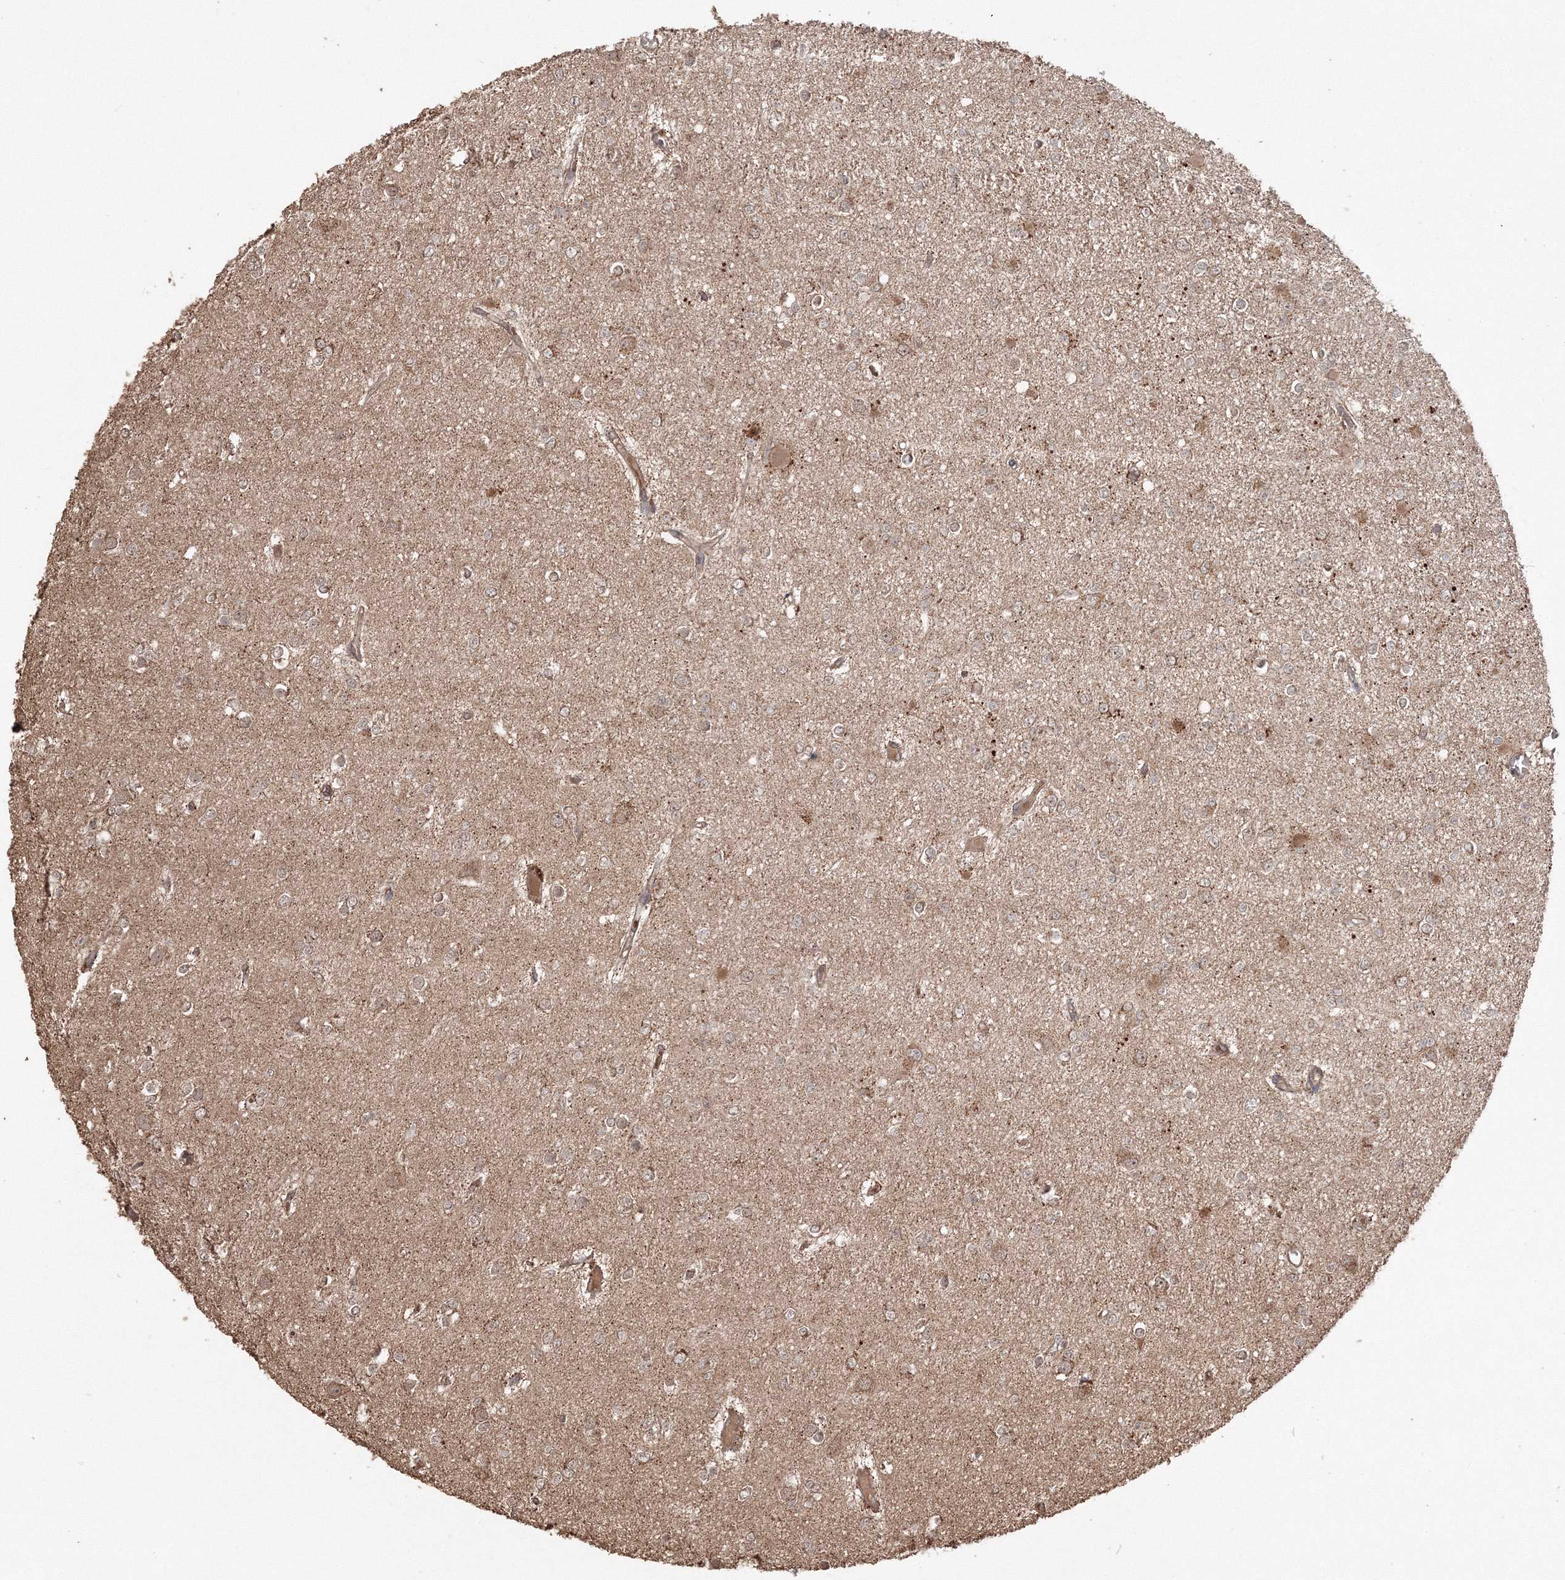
{"staining": {"intensity": "moderate", "quantity": "<25%", "location": "cytoplasmic/membranous"}, "tissue": "glioma", "cell_type": "Tumor cells", "image_type": "cancer", "snomed": [{"axis": "morphology", "description": "Glioma, malignant, Low grade"}, {"axis": "topography", "description": "Brain"}], "caption": "This image exhibits immunohistochemistry staining of human glioma, with low moderate cytoplasmic/membranous staining in about <25% of tumor cells.", "gene": "CCDC122", "patient": {"sex": "female", "age": 22}}